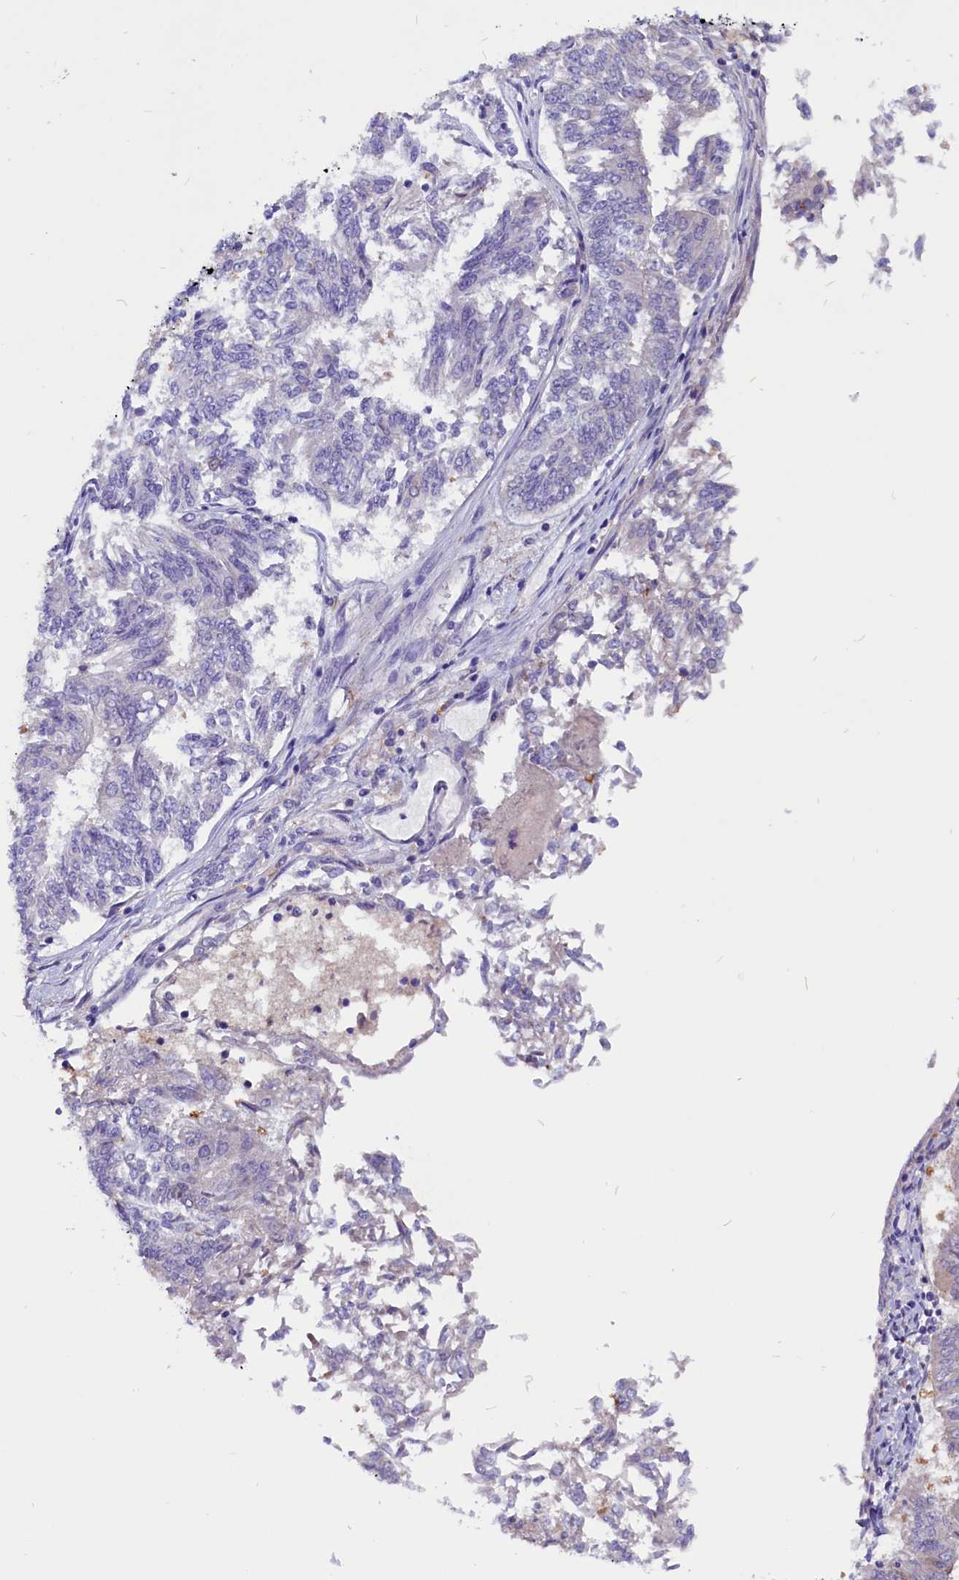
{"staining": {"intensity": "negative", "quantity": "none", "location": "none"}, "tissue": "endometrial cancer", "cell_type": "Tumor cells", "image_type": "cancer", "snomed": [{"axis": "morphology", "description": "Adenocarcinoma, NOS"}, {"axis": "topography", "description": "Endometrium"}], "caption": "High magnification brightfield microscopy of endometrial adenocarcinoma stained with DAB (brown) and counterstained with hematoxylin (blue): tumor cells show no significant staining.", "gene": "CCBE1", "patient": {"sex": "female", "age": 58}}